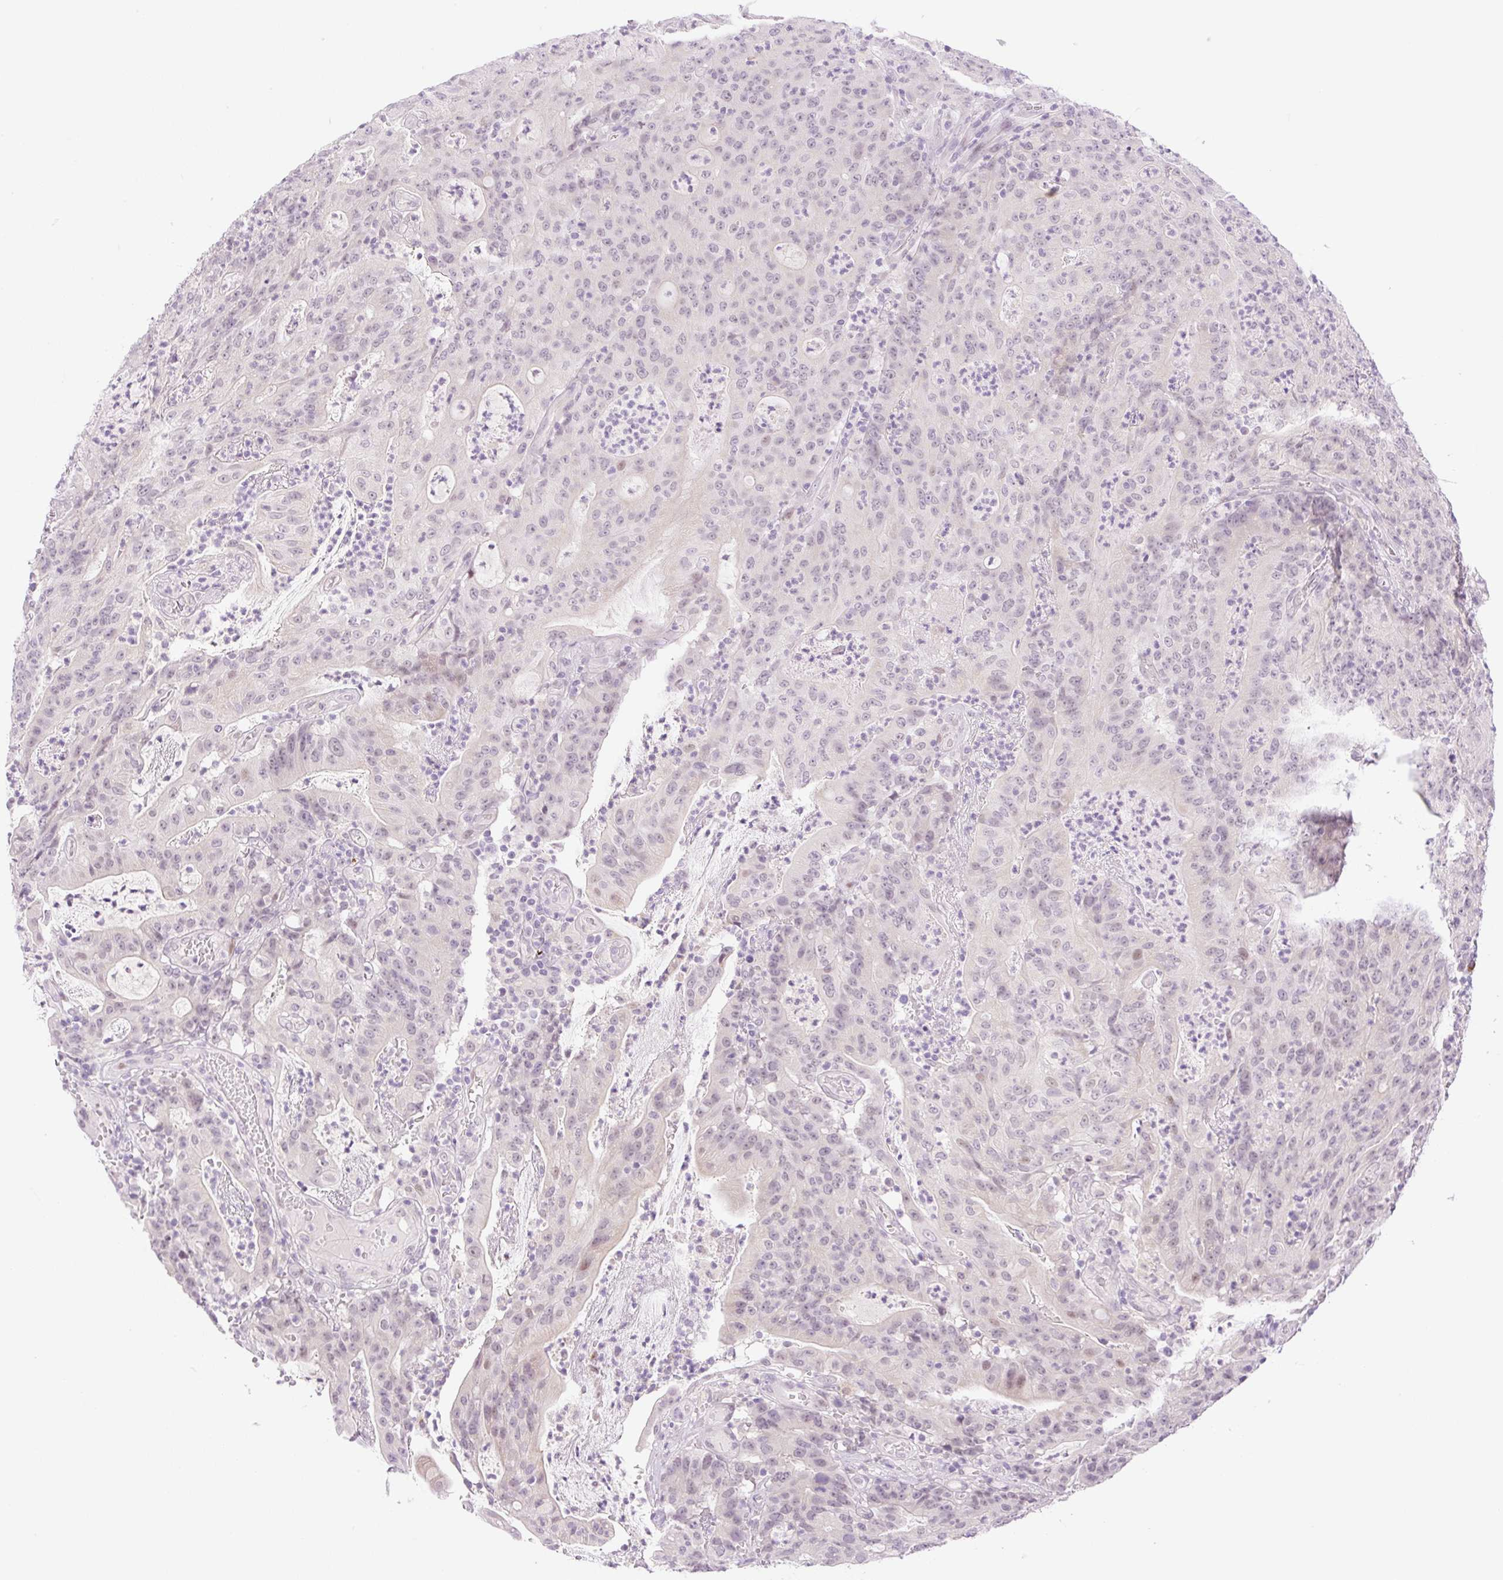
{"staining": {"intensity": "weak", "quantity": "25%-75%", "location": "nuclear"}, "tissue": "colorectal cancer", "cell_type": "Tumor cells", "image_type": "cancer", "snomed": [{"axis": "morphology", "description": "Adenocarcinoma, NOS"}, {"axis": "topography", "description": "Colon"}], "caption": "Immunohistochemical staining of adenocarcinoma (colorectal) reveals weak nuclear protein expression in about 25%-75% of tumor cells.", "gene": "SPRYD4", "patient": {"sex": "male", "age": 83}}